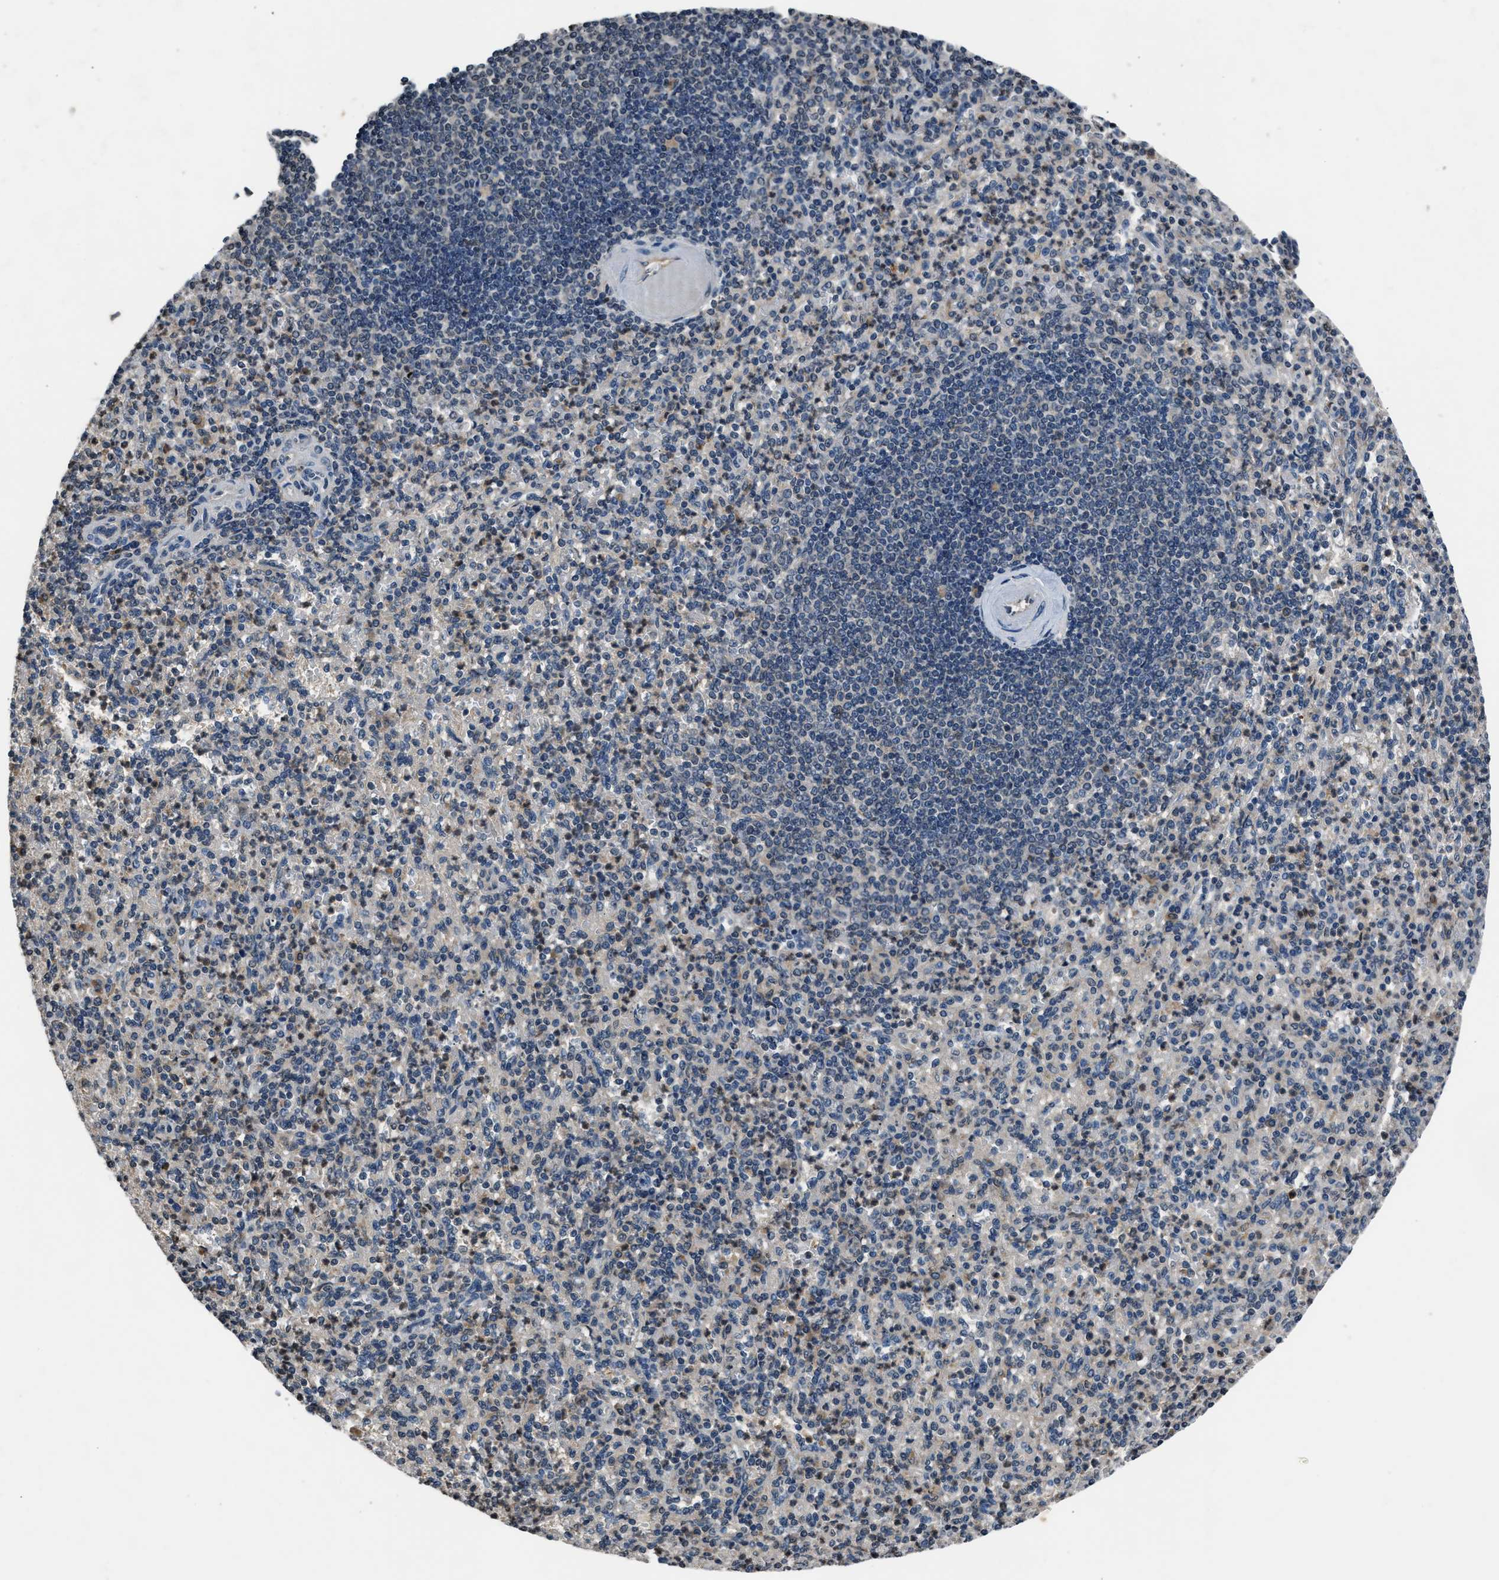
{"staining": {"intensity": "weak", "quantity": "<25%", "location": "cytoplasmic/membranous"}, "tissue": "spleen", "cell_type": "Cells in red pulp", "image_type": "normal", "snomed": [{"axis": "morphology", "description": "Normal tissue, NOS"}, {"axis": "topography", "description": "Spleen"}], "caption": "Immunohistochemistry (IHC) histopathology image of benign spleen: human spleen stained with DAB demonstrates no significant protein expression in cells in red pulp.", "gene": "TP53I3", "patient": {"sex": "female", "age": 74}}